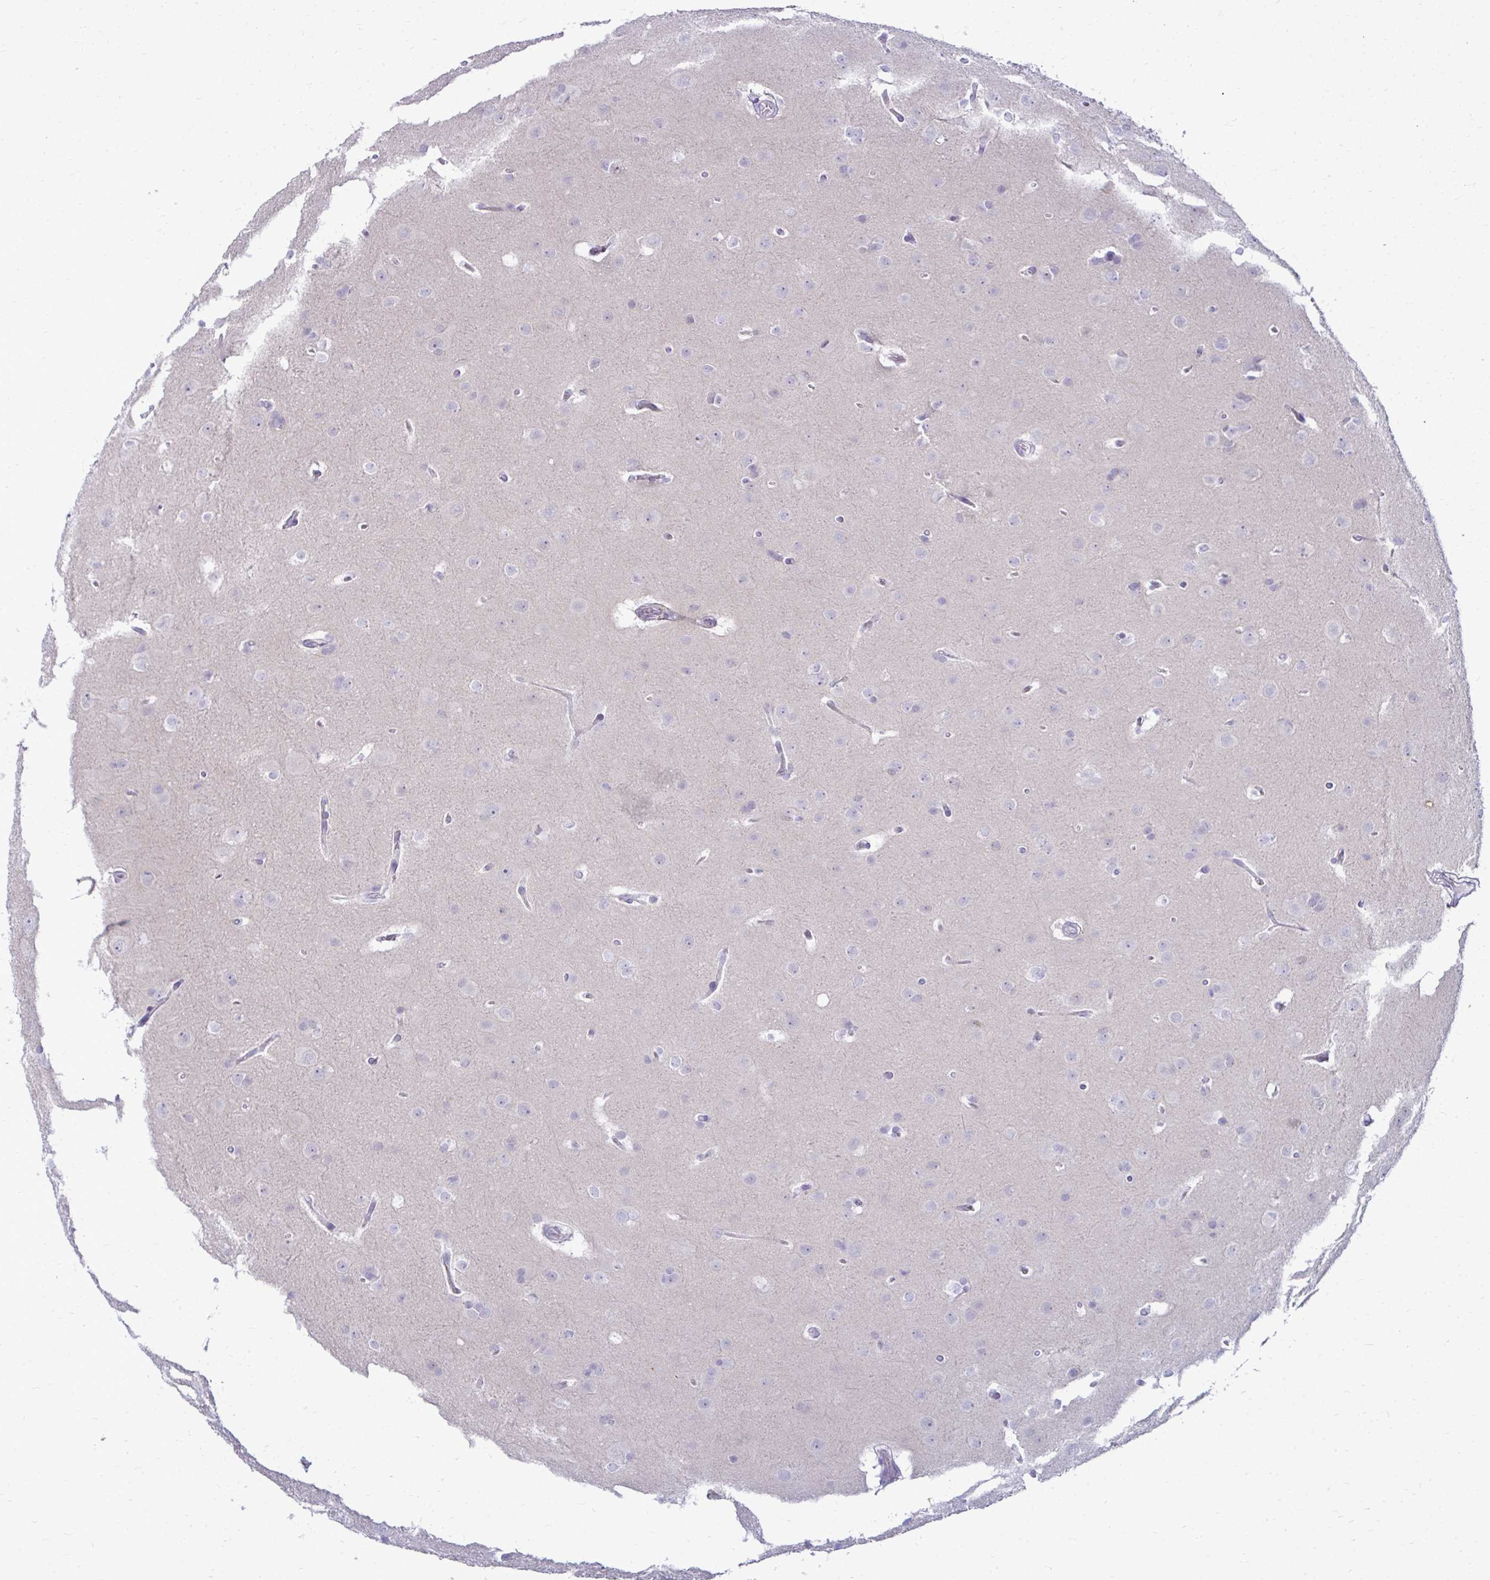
{"staining": {"intensity": "negative", "quantity": "none", "location": "none"}, "tissue": "glioma", "cell_type": "Tumor cells", "image_type": "cancer", "snomed": [{"axis": "morphology", "description": "Glioma, malignant, Low grade"}, {"axis": "topography", "description": "Brain"}], "caption": "Tumor cells are negative for protein expression in human malignant low-grade glioma.", "gene": "FABP3", "patient": {"sex": "female", "age": 32}}